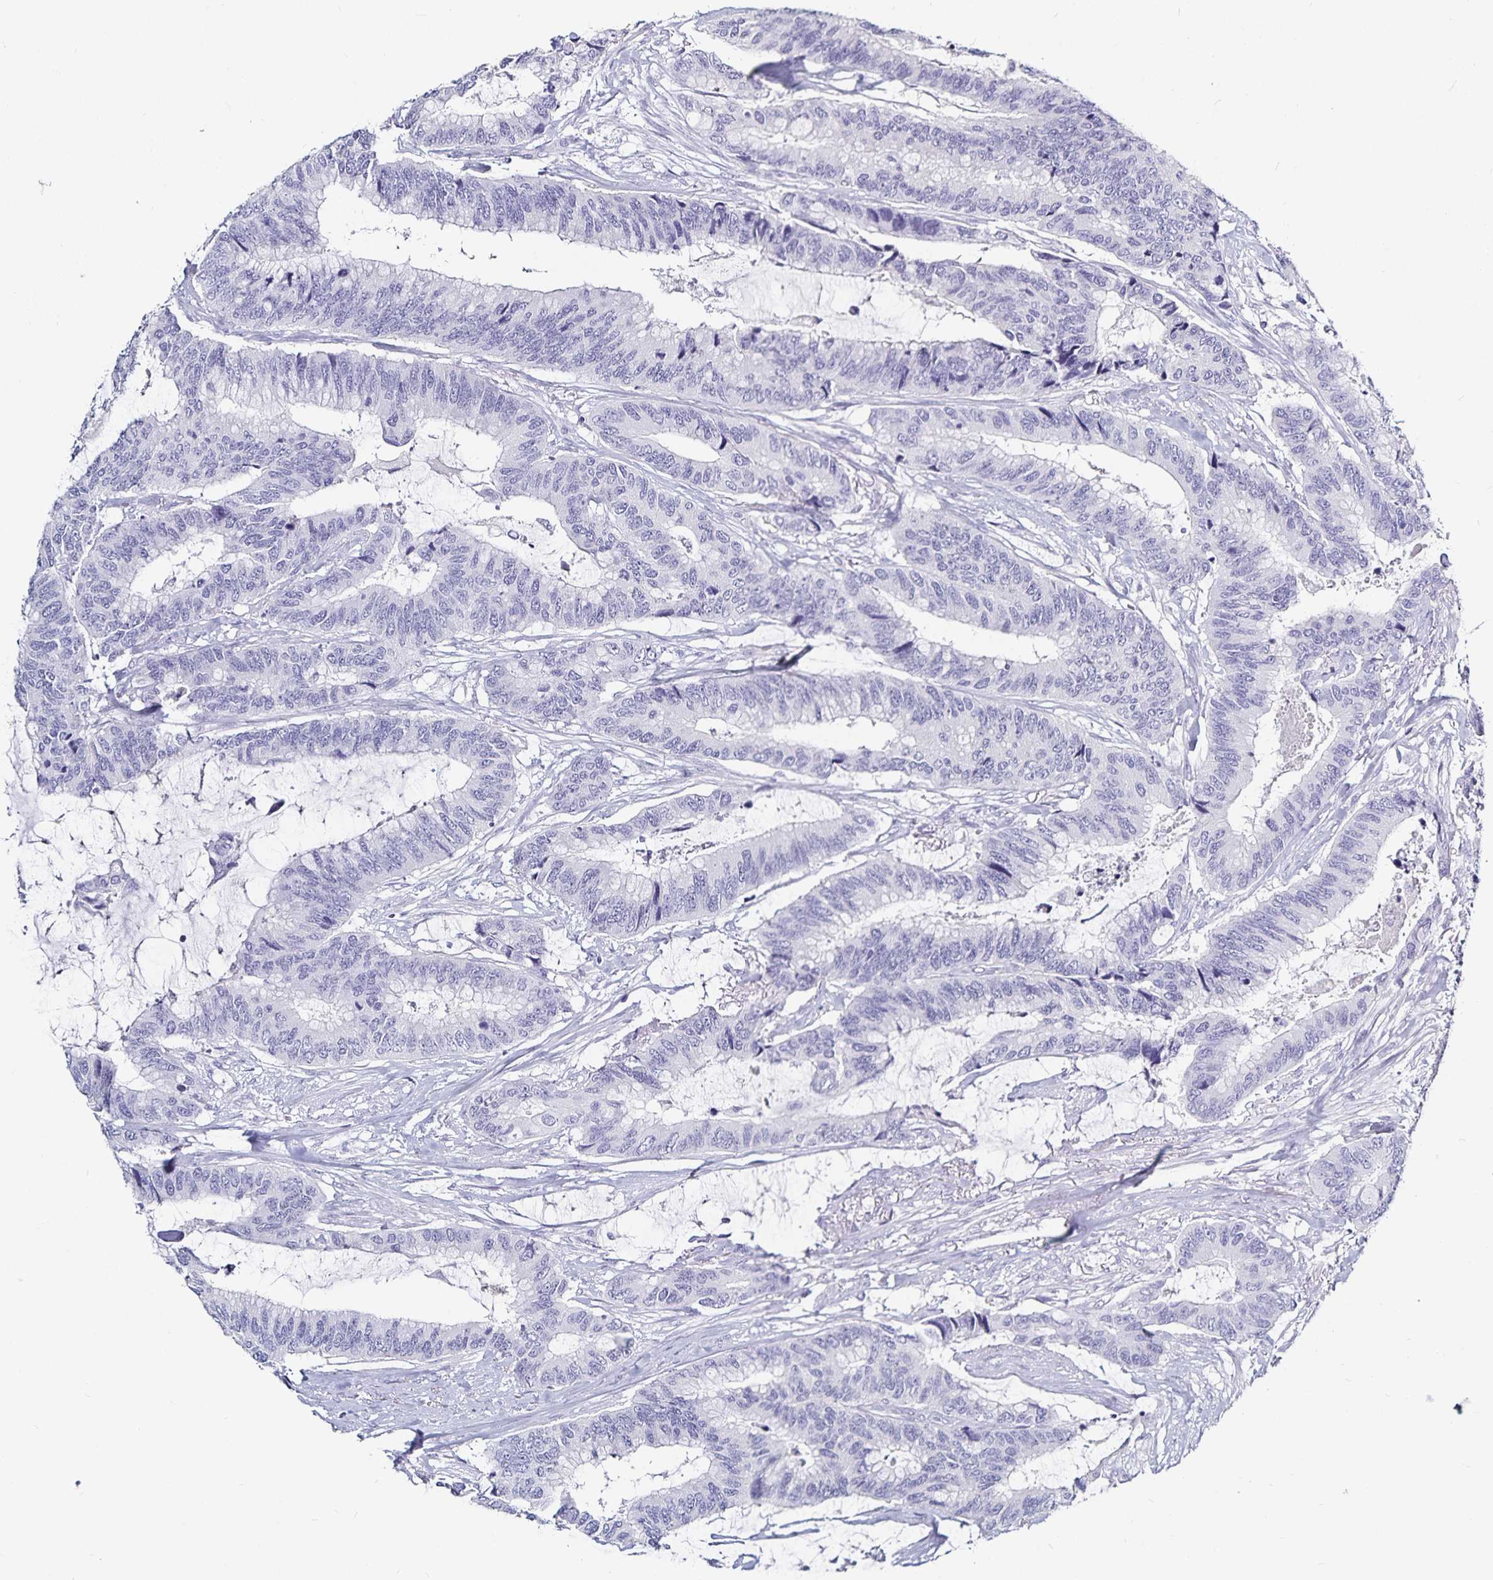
{"staining": {"intensity": "negative", "quantity": "none", "location": "none"}, "tissue": "colorectal cancer", "cell_type": "Tumor cells", "image_type": "cancer", "snomed": [{"axis": "morphology", "description": "Adenocarcinoma, NOS"}, {"axis": "topography", "description": "Rectum"}], "caption": "Immunohistochemistry micrograph of neoplastic tissue: colorectal cancer (adenocarcinoma) stained with DAB exhibits no significant protein staining in tumor cells.", "gene": "TTR", "patient": {"sex": "female", "age": 59}}